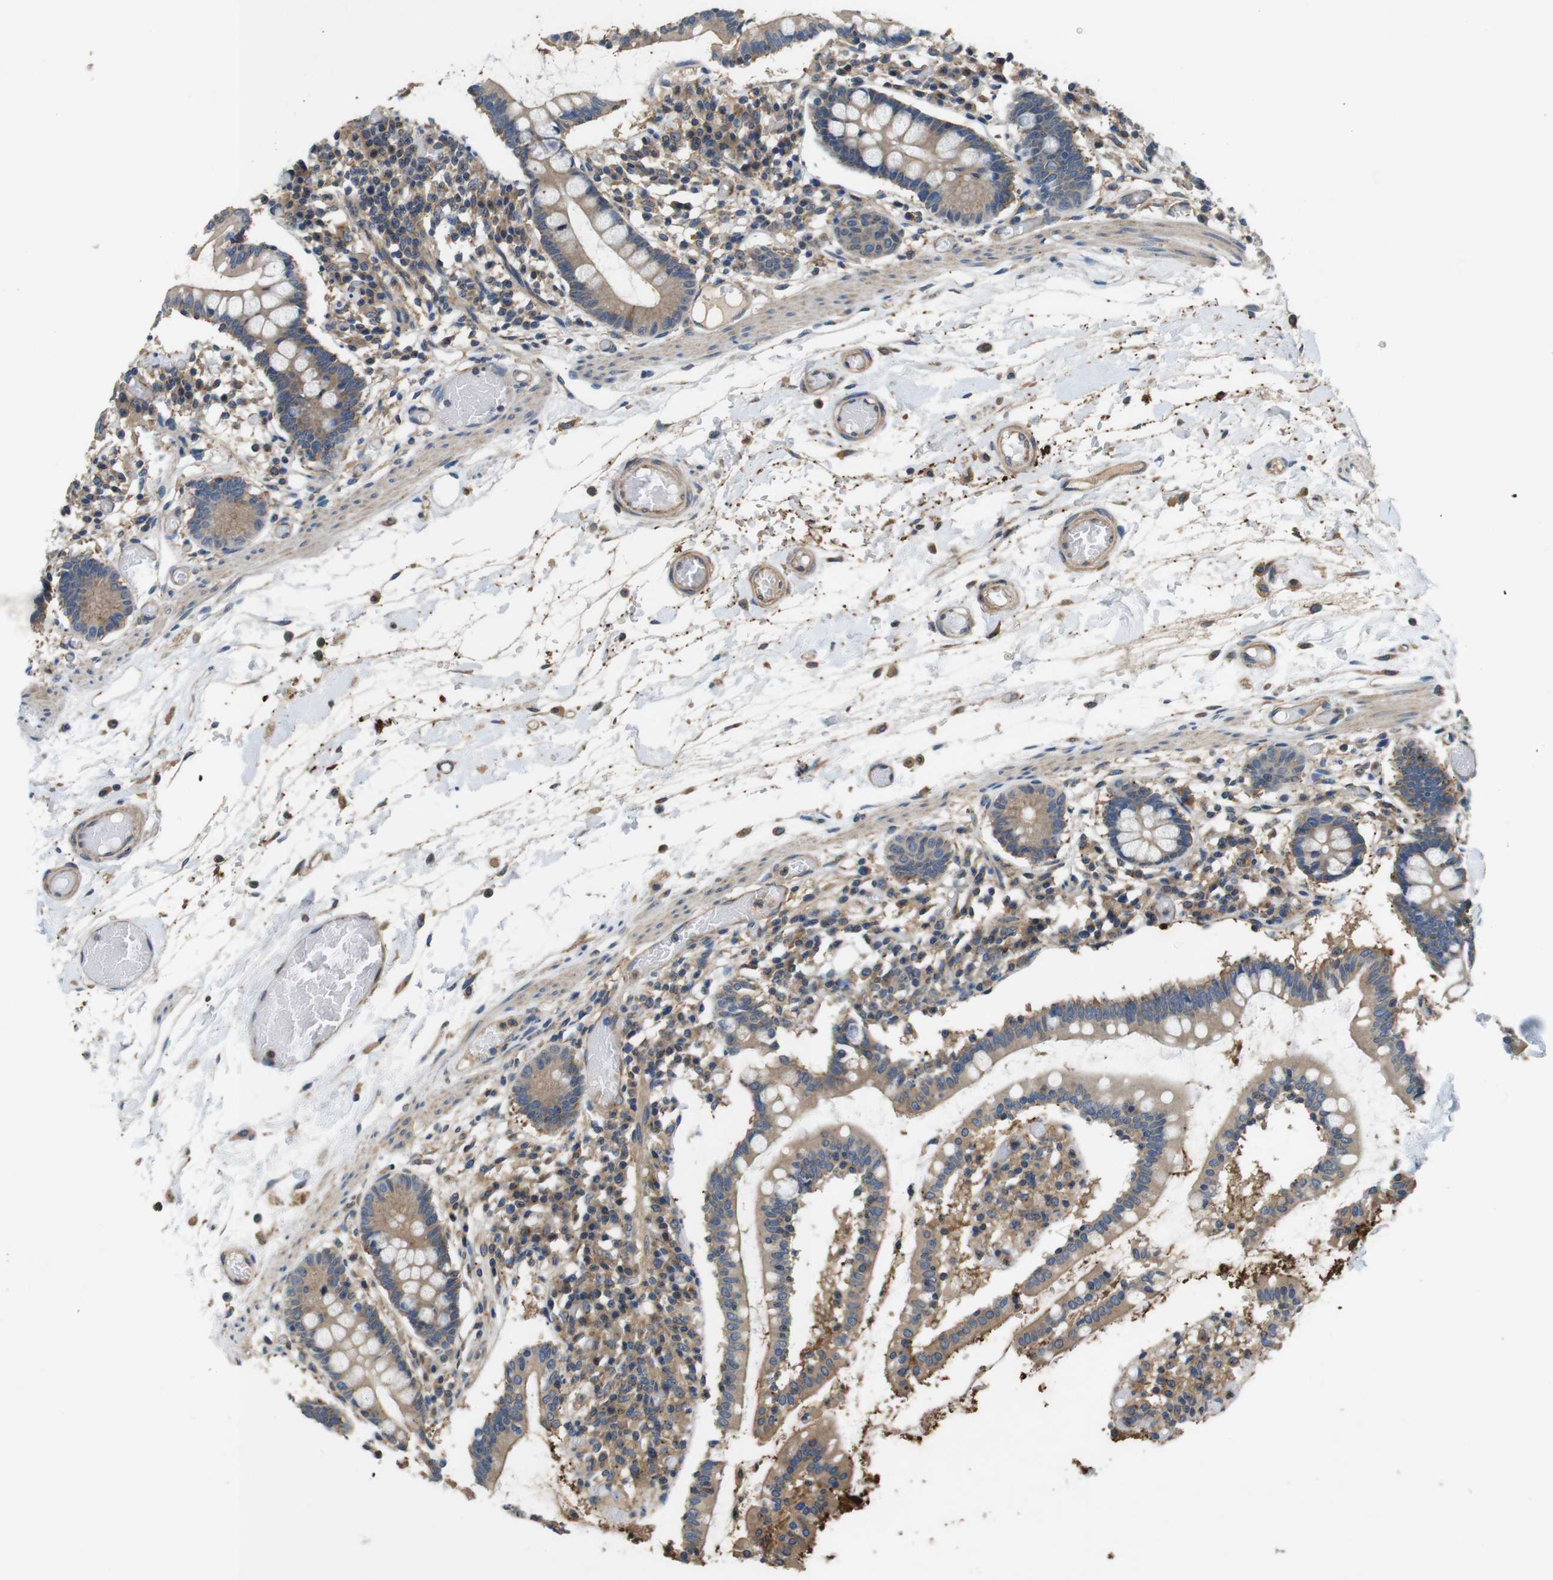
{"staining": {"intensity": "moderate", "quantity": ">75%", "location": "cytoplasmic/membranous"}, "tissue": "small intestine", "cell_type": "Glandular cells", "image_type": "normal", "snomed": [{"axis": "morphology", "description": "Normal tissue, NOS"}, {"axis": "topography", "description": "Small intestine"}], "caption": "Glandular cells show medium levels of moderate cytoplasmic/membranous positivity in about >75% of cells in benign small intestine. The protein is stained brown, and the nuclei are stained in blue (DAB (3,3'-diaminobenzidine) IHC with brightfield microscopy, high magnification).", "gene": "DCTN1", "patient": {"sex": "female", "age": 61}}